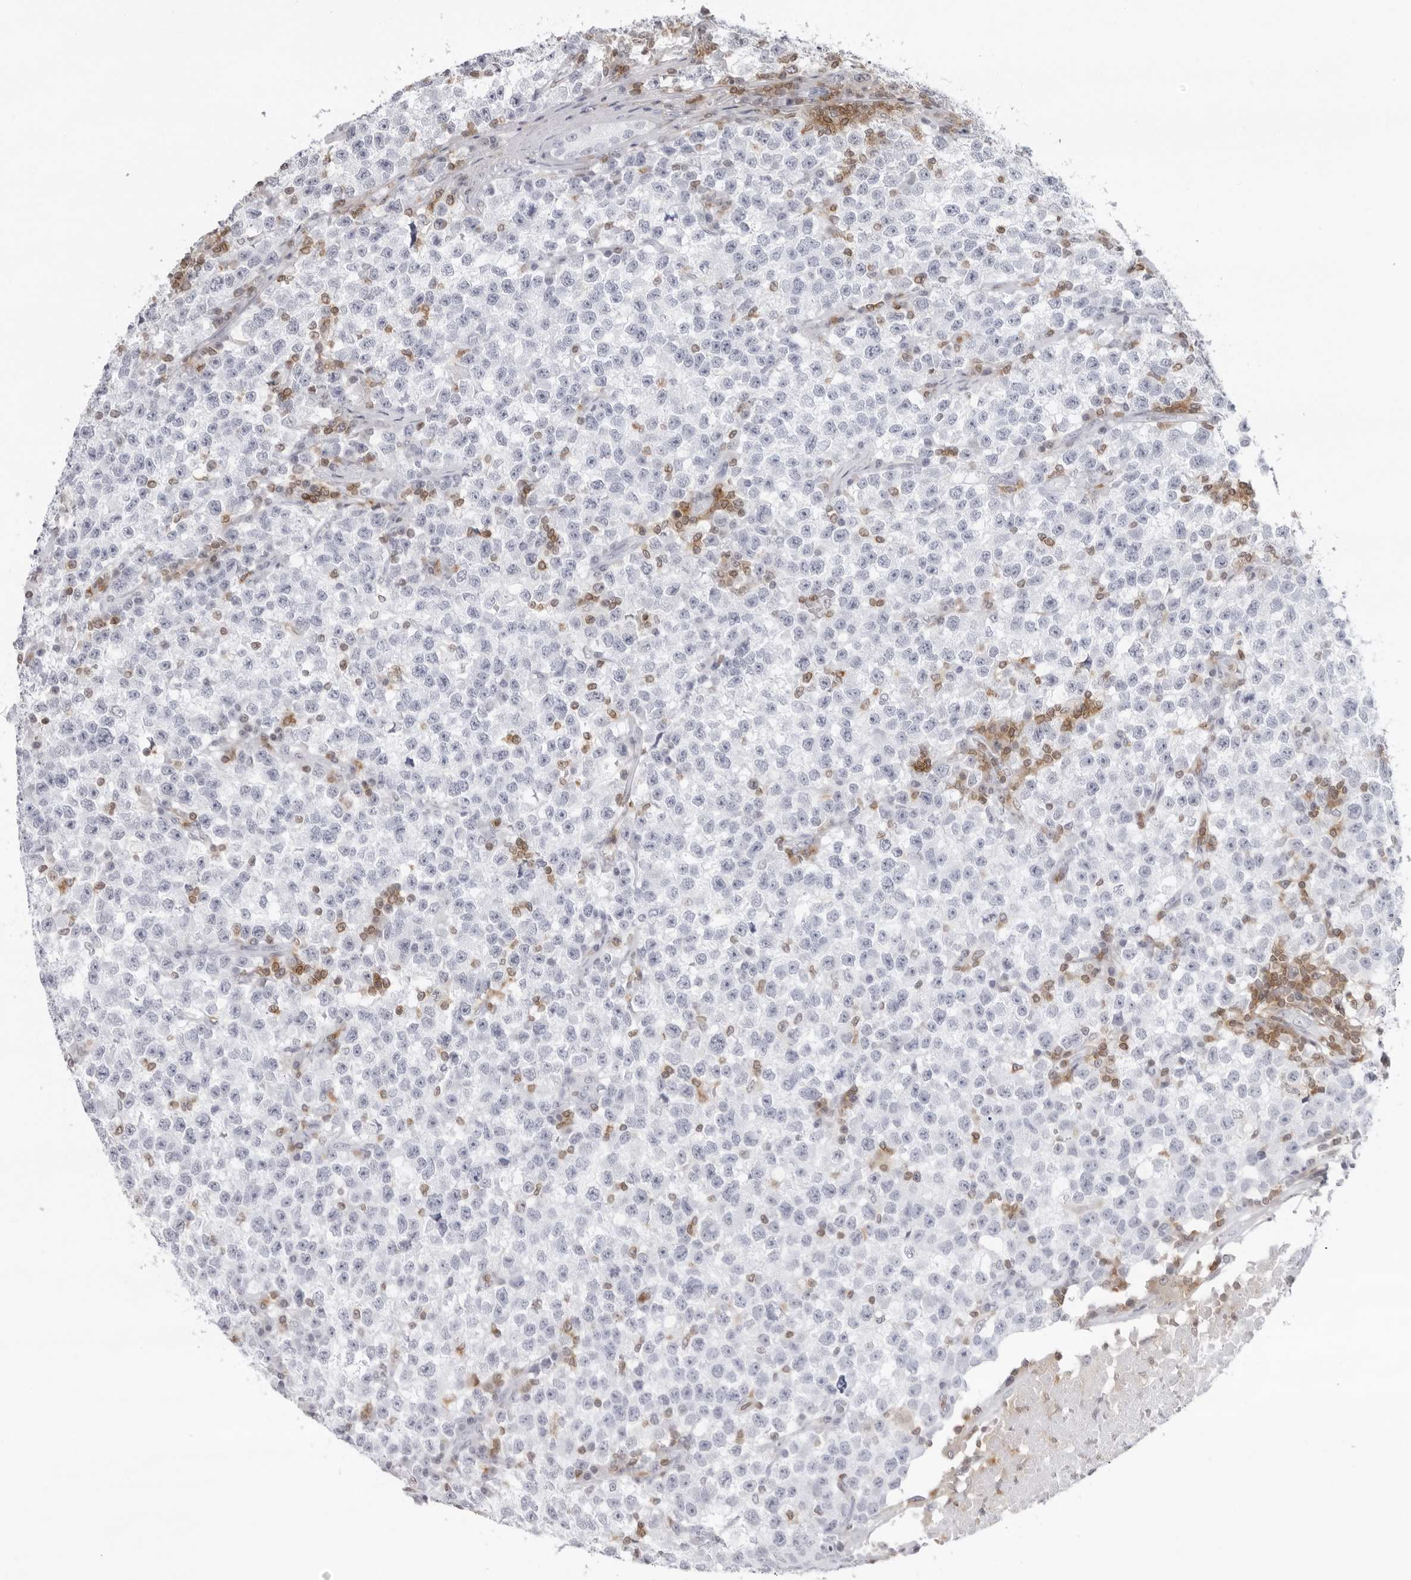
{"staining": {"intensity": "negative", "quantity": "none", "location": "none"}, "tissue": "testis cancer", "cell_type": "Tumor cells", "image_type": "cancer", "snomed": [{"axis": "morphology", "description": "Seminoma, NOS"}, {"axis": "topography", "description": "Testis"}], "caption": "Tumor cells are negative for protein expression in human seminoma (testis). Nuclei are stained in blue.", "gene": "FMNL1", "patient": {"sex": "male", "age": 22}}